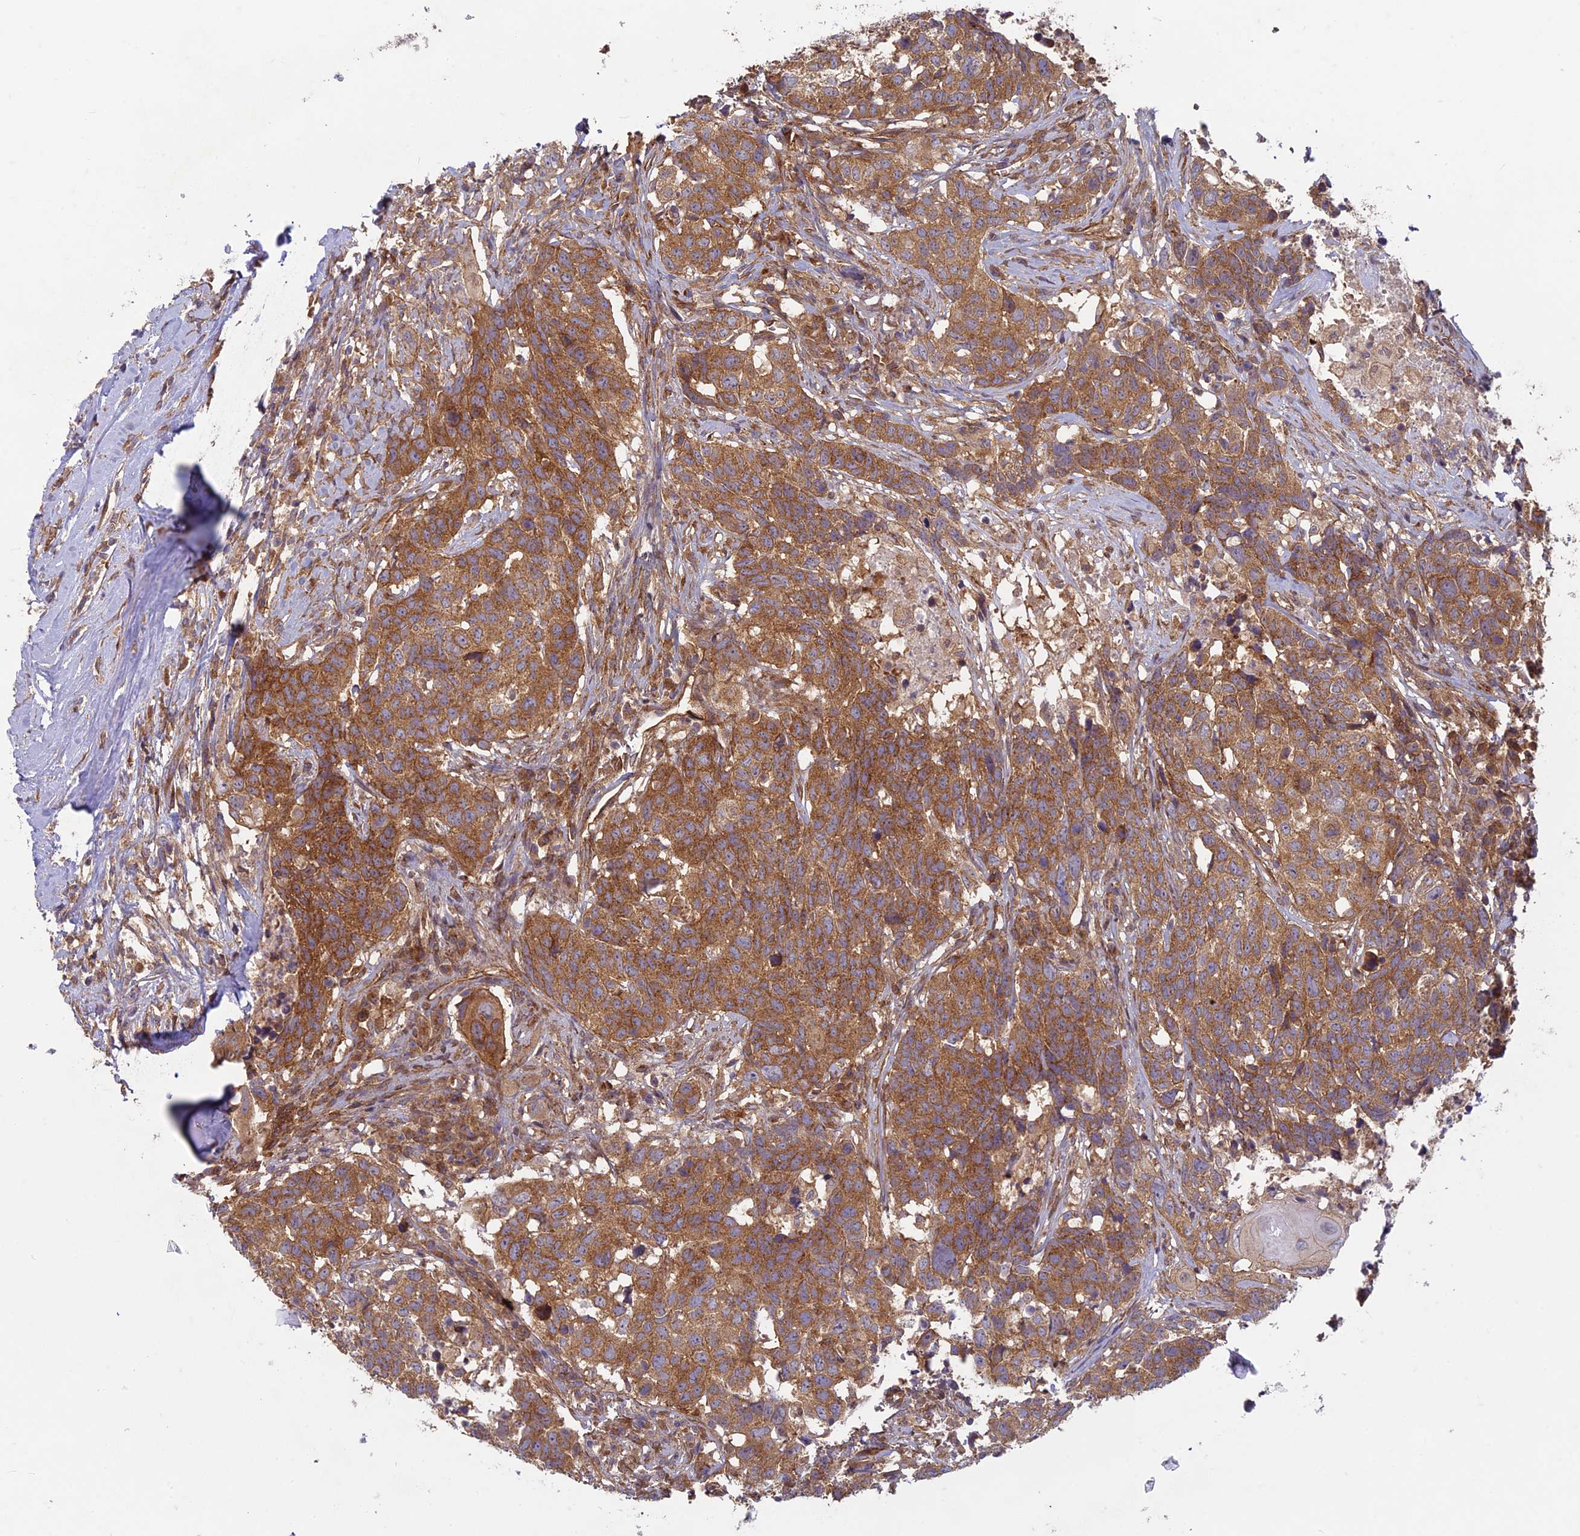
{"staining": {"intensity": "strong", "quantity": ">75%", "location": "cytoplasmic/membranous"}, "tissue": "head and neck cancer", "cell_type": "Tumor cells", "image_type": "cancer", "snomed": [{"axis": "morphology", "description": "Squamous cell carcinoma, NOS"}, {"axis": "topography", "description": "Head-Neck"}], "caption": "Approximately >75% of tumor cells in human squamous cell carcinoma (head and neck) reveal strong cytoplasmic/membranous protein staining as visualized by brown immunohistochemical staining.", "gene": "TCF25", "patient": {"sex": "male", "age": 66}}